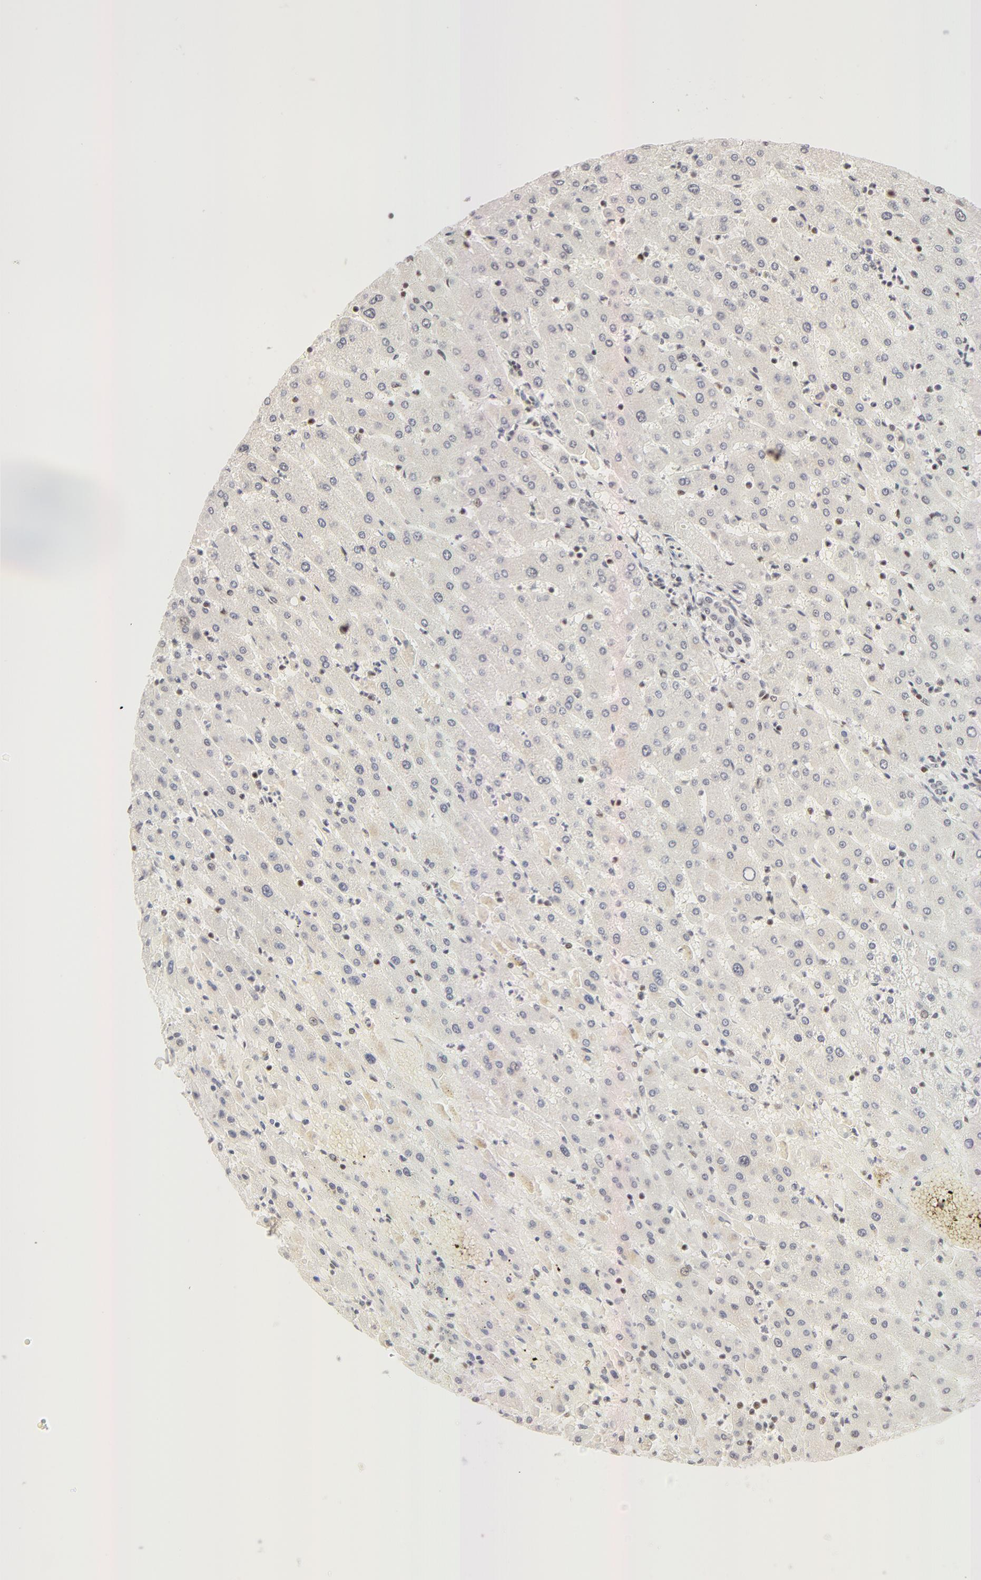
{"staining": {"intensity": "negative", "quantity": "none", "location": "none"}, "tissue": "liver", "cell_type": "Cholangiocytes", "image_type": "normal", "snomed": [{"axis": "morphology", "description": "Normal tissue, NOS"}, {"axis": "topography", "description": "Liver"}], "caption": "Immunohistochemical staining of normal liver exhibits no significant staining in cholangiocytes. (DAB IHC with hematoxylin counter stain).", "gene": "RBM39", "patient": {"sex": "female", "age": 30}}